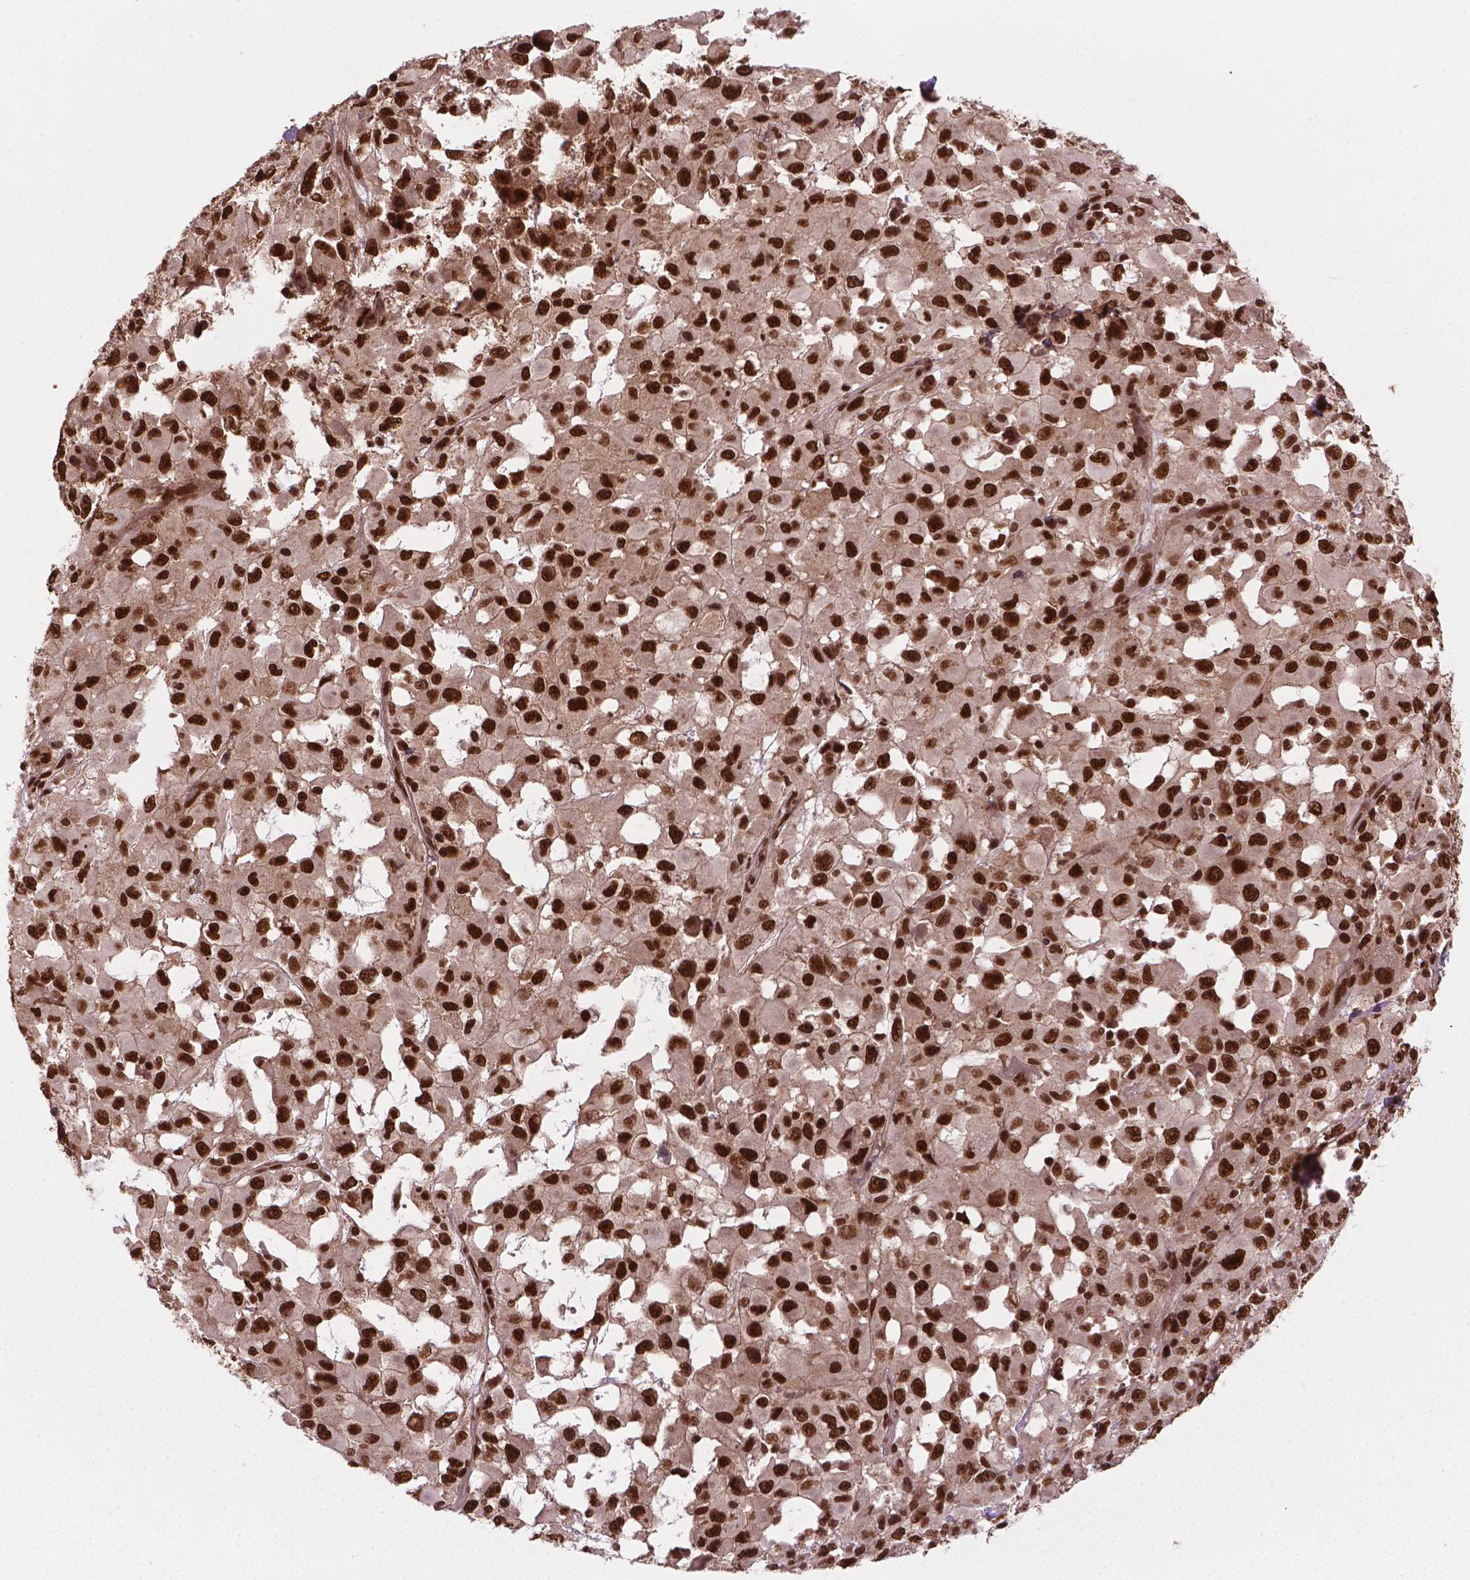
{"staining": {"intensity": "strong", "quantity": ">75%", "location": "nuclear"}, "tissue": "melanoma", "cell_type": "Tumor cells", "image_type": "cancer", "snomed": [{"axis": "morphology", "description": "Malignant melanoma, Metastatic site"}, {"axis": "topography", "description": "Lymph node"}], "caption": "Immunohistochemistry (DAB) staining of human melanoma exhibits strong nuclear protein positivity in approximately >75% of tumor cells.", "gene": "SIRT6", "patient": {"sex": "male", "age": 50}}